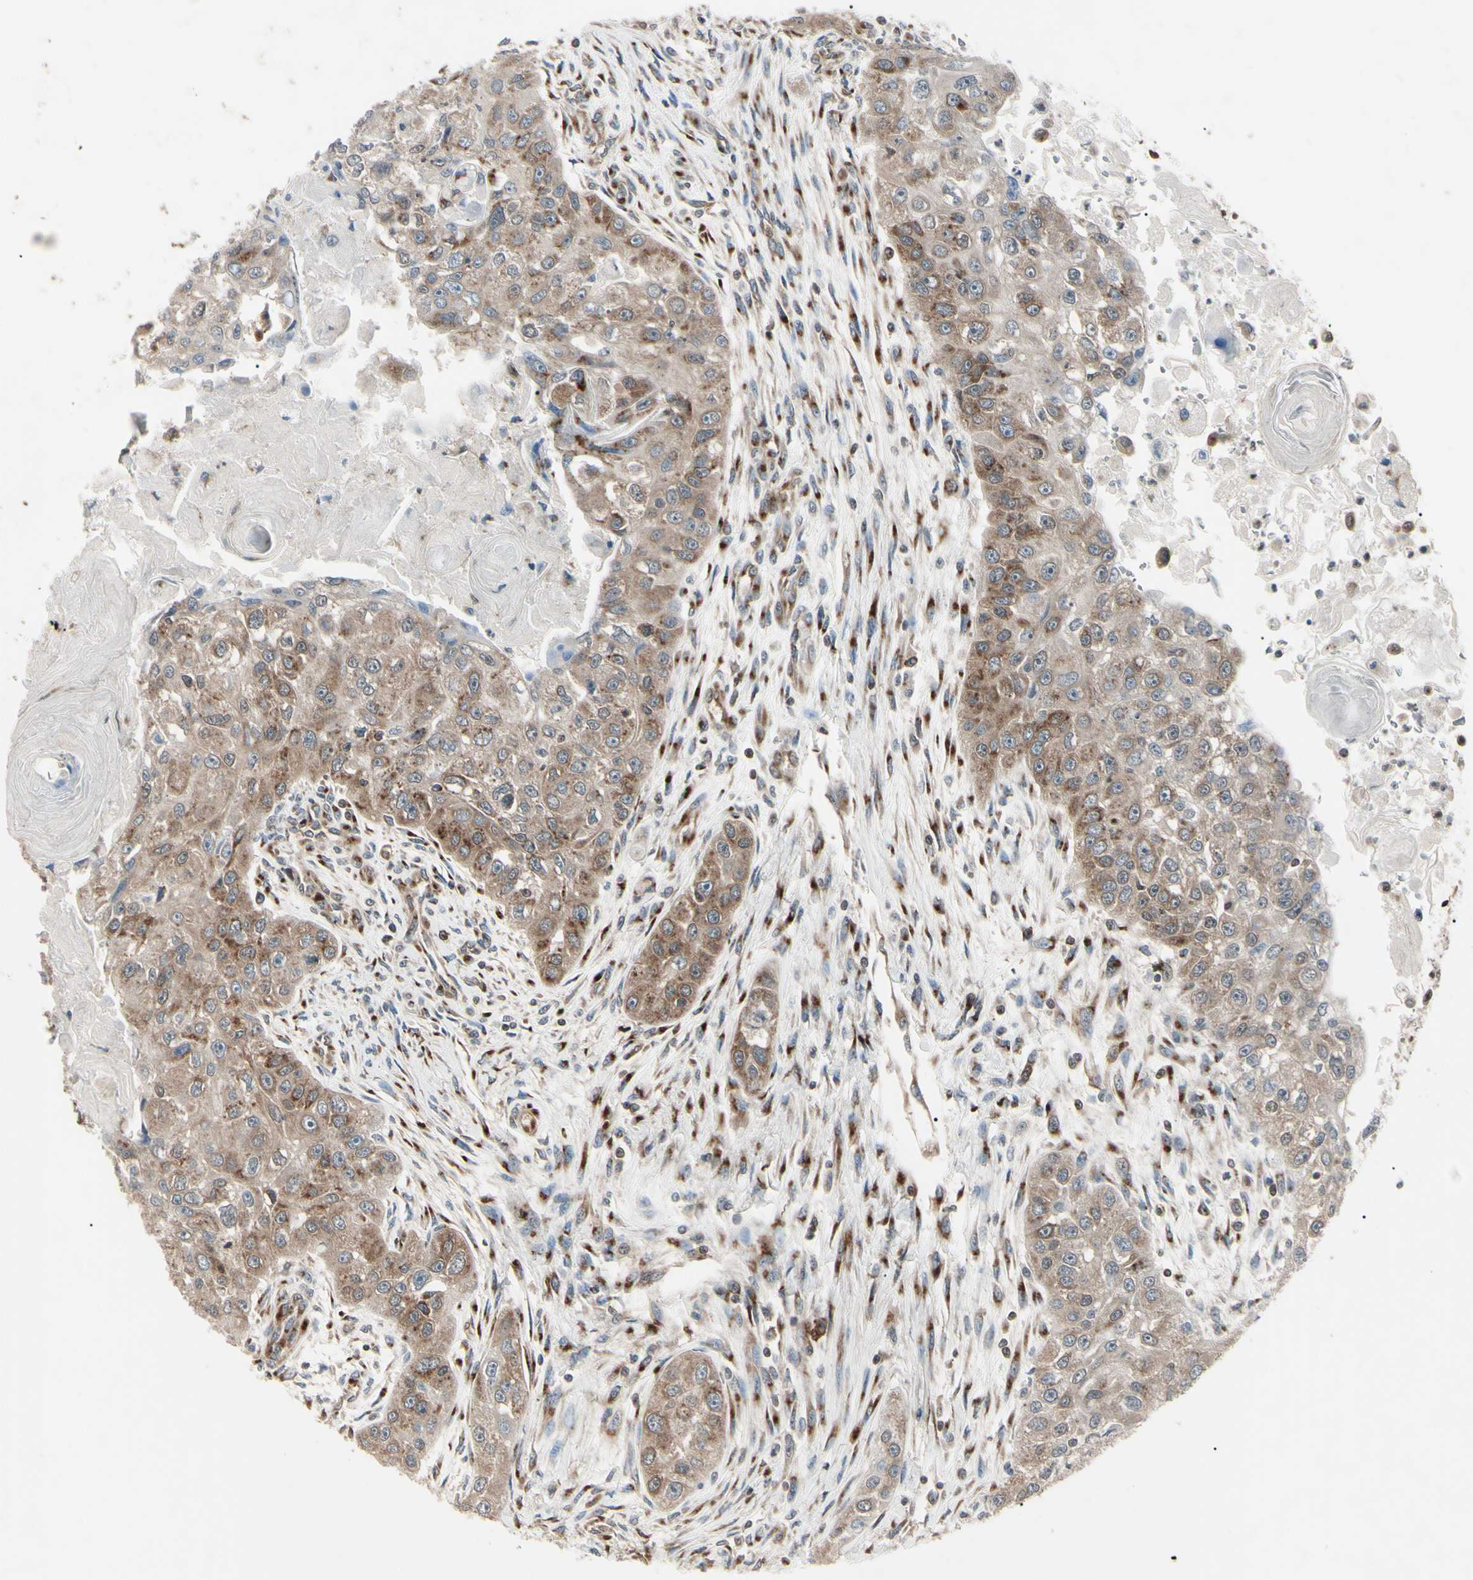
{"staining": {"intensity": "moderate", "quantity": ">75%", "location": "cytoplasmic/membranous"}, "tissue": "head and neck cancer", "cell_type": "Tumor cells", "image_type": "cancer", "snomed": [{"axis": "morphology", "description": "Normal tissue, NOS"}, {"axis": "morphology", "description": "Squamous cell carcinoma, NOS"}, {"axis": "topography", "description": "Skeletal muscle"}, {"axis": "topography", "description": "Head-Neck"}], "caption": "Approximately >75% of tumor cells in head and neck cancer (squamous cell carcinoma) exhibit moderate cytoplasmic/membranous protein staining as visualized by brown immunohistochemical staining.", "gene": "MAPRE1", "patient": {"sex": "male", "age": 51}}